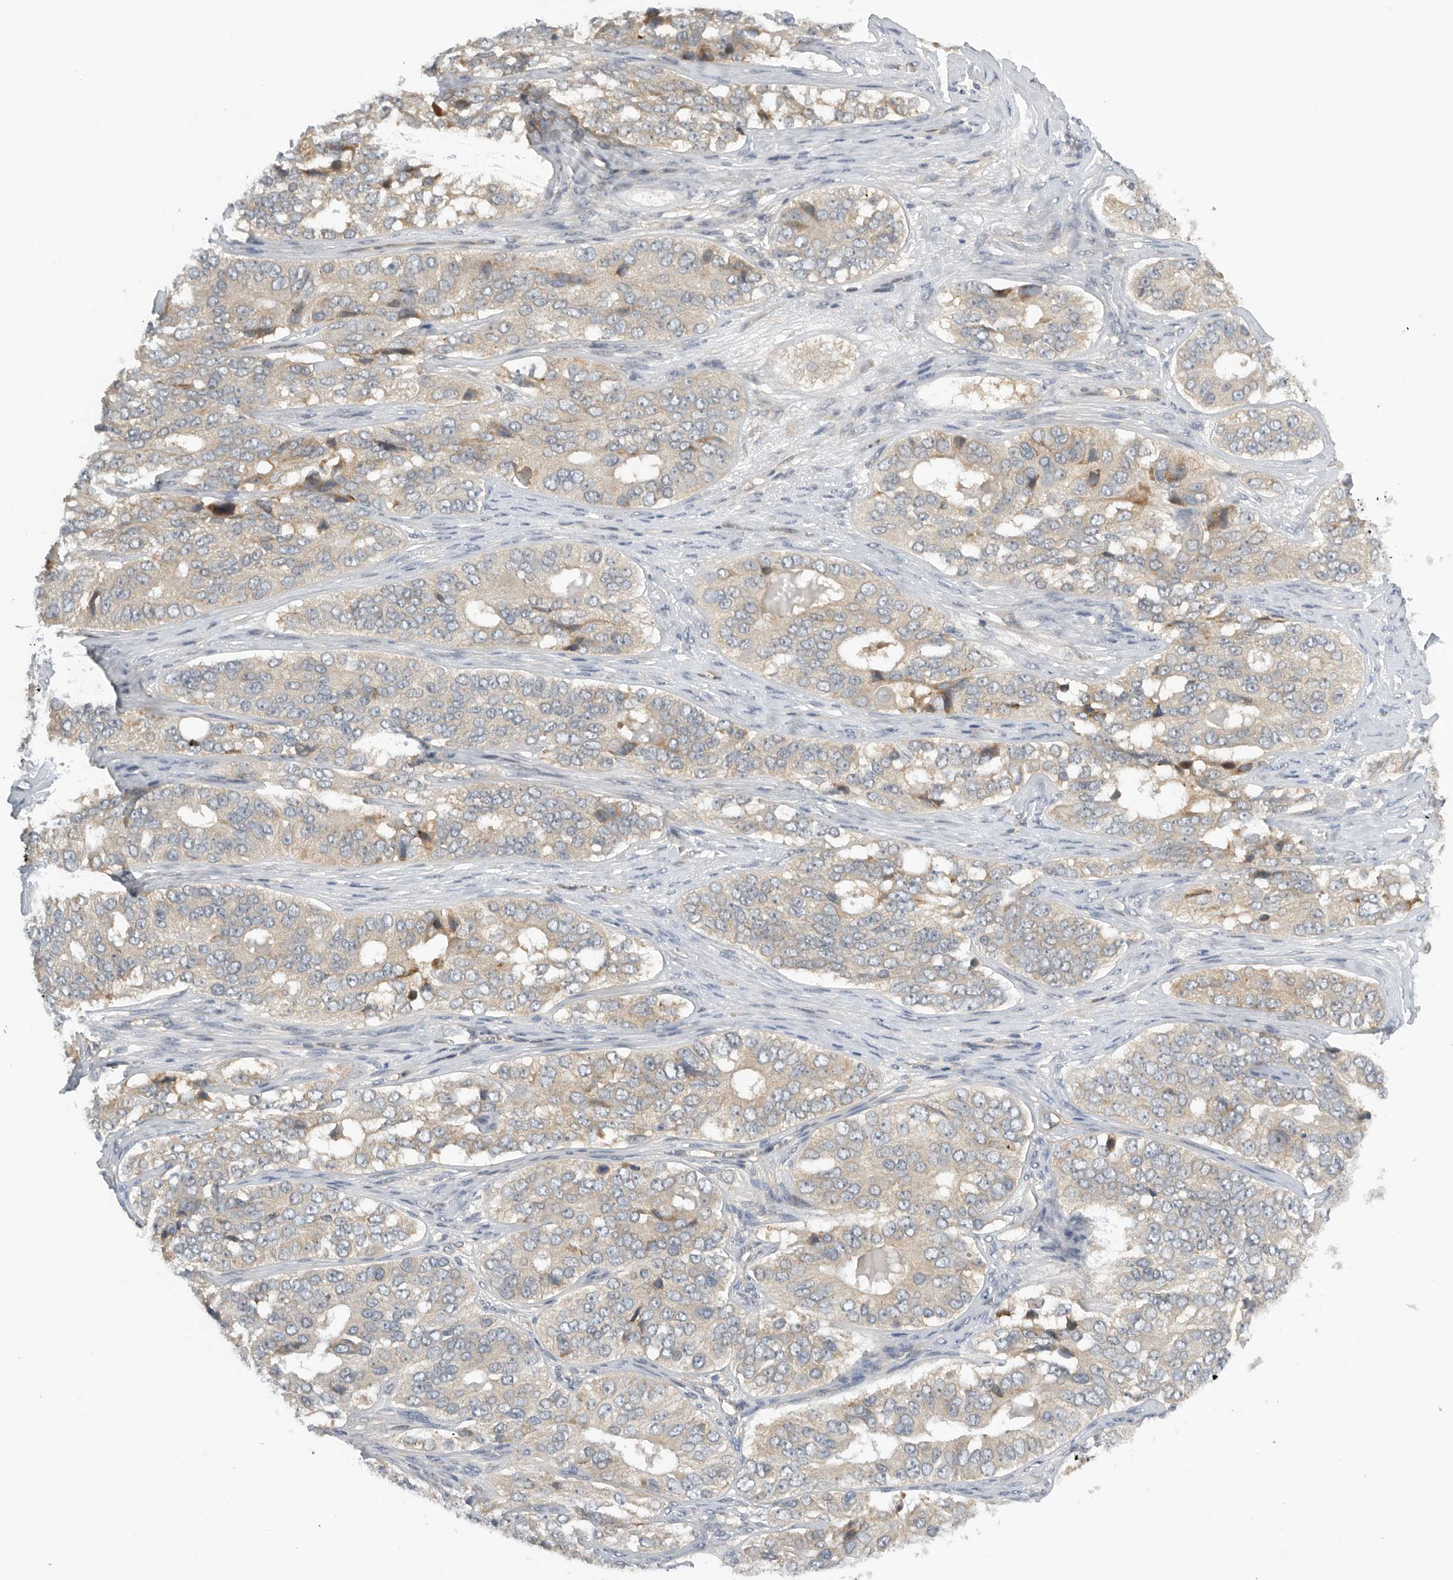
{"staining": {"intensity": "weak", "quantity": "25%-75%", "location": "cytoplasmic/membranous"}, "tissue": "ovarian cancer", "cell_type": "Tumor cells", "image_type": "cancer", "snomed": [{"axis": "morphology", "description": "Carcinoma, endometroid"}, {"axis": "topography", "description": "Ovary"}], "caption": "A histopathology image showing weak cytoplasmic/membranous staining in about 25%-75% of tumor cells in ovarian cancer, as visualized by brown immunohistochemical staining.", "gene": "AASDHPPT", "patient": {"sex": "female", "age": 51}}